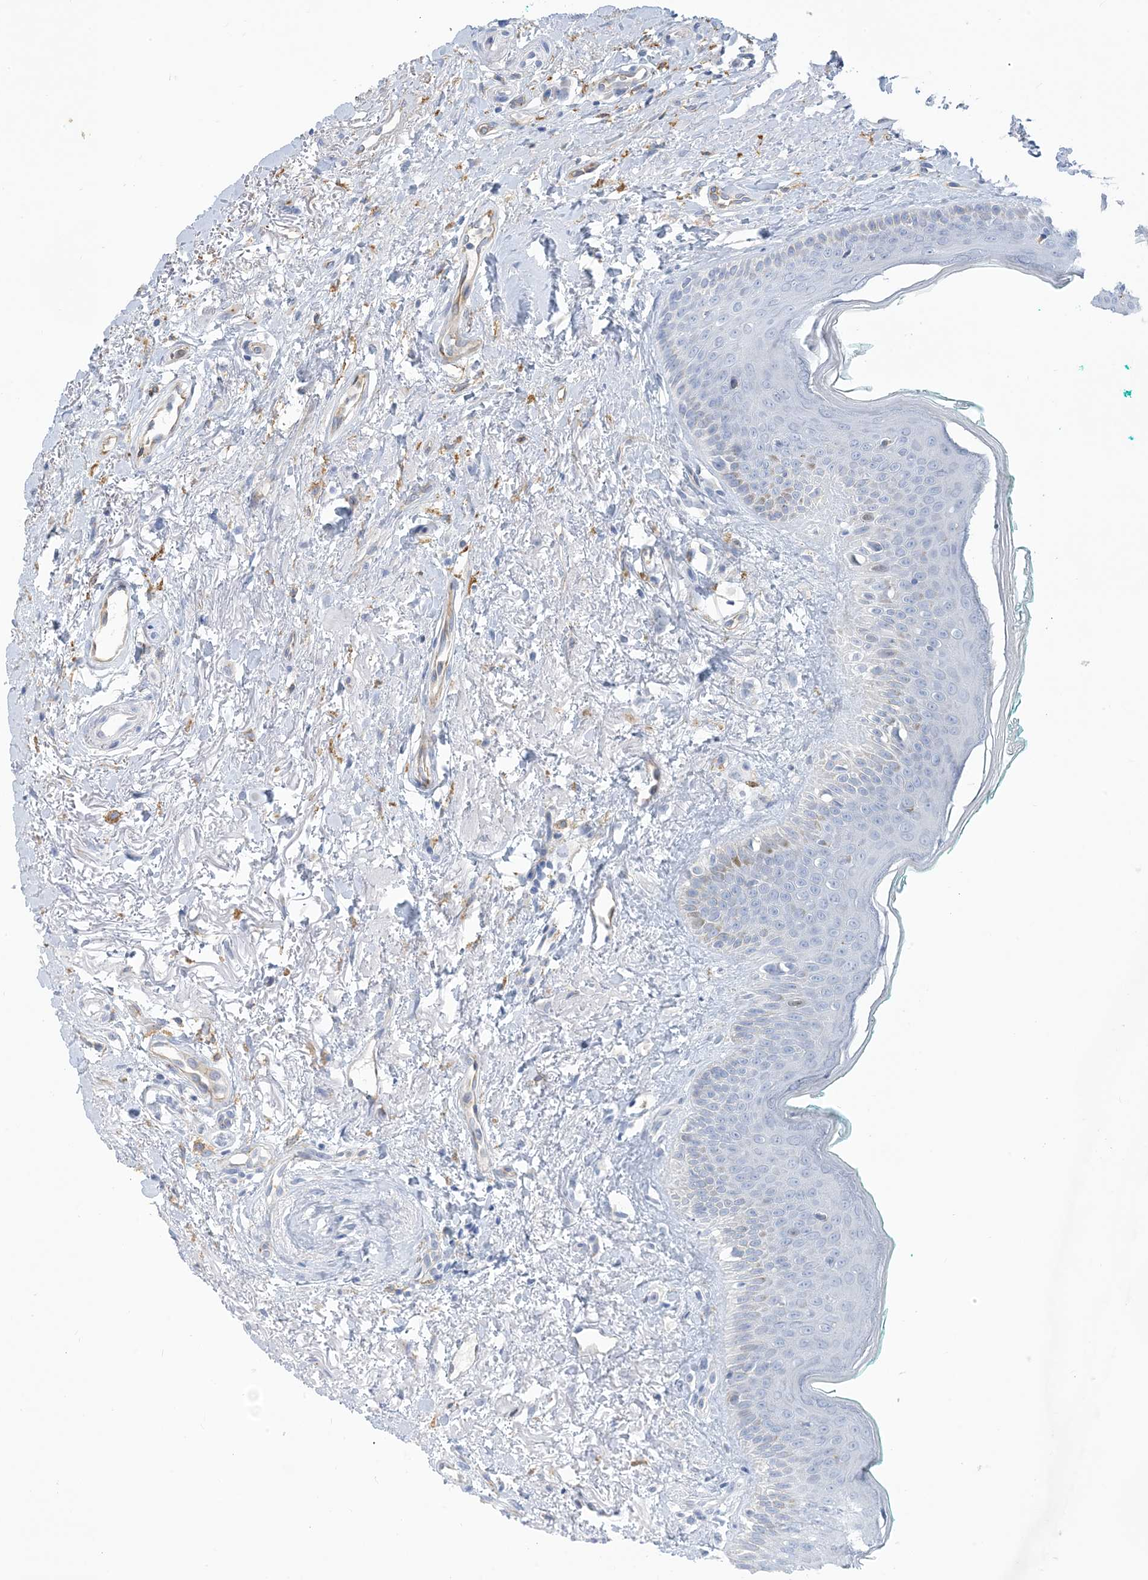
{"staining": {"intensity": "weak", "quantity": "<25%", "location": "nuclear"}, "tissue": "oral mucosa", "cell_type": "Squamous epithelial cells", "image_type": "normal", "snomed": [{"axis": "morphology", "description": "Normal tissue, NOS"}, {"axis": "topography", "description": "Oral tissue"}], "caption": "The photomicrograph displays no significant expression in squamous epithelial cells of oral mucosa.", "gene": "PEAR1", "patient": {"sex": "female", "age": 70}}